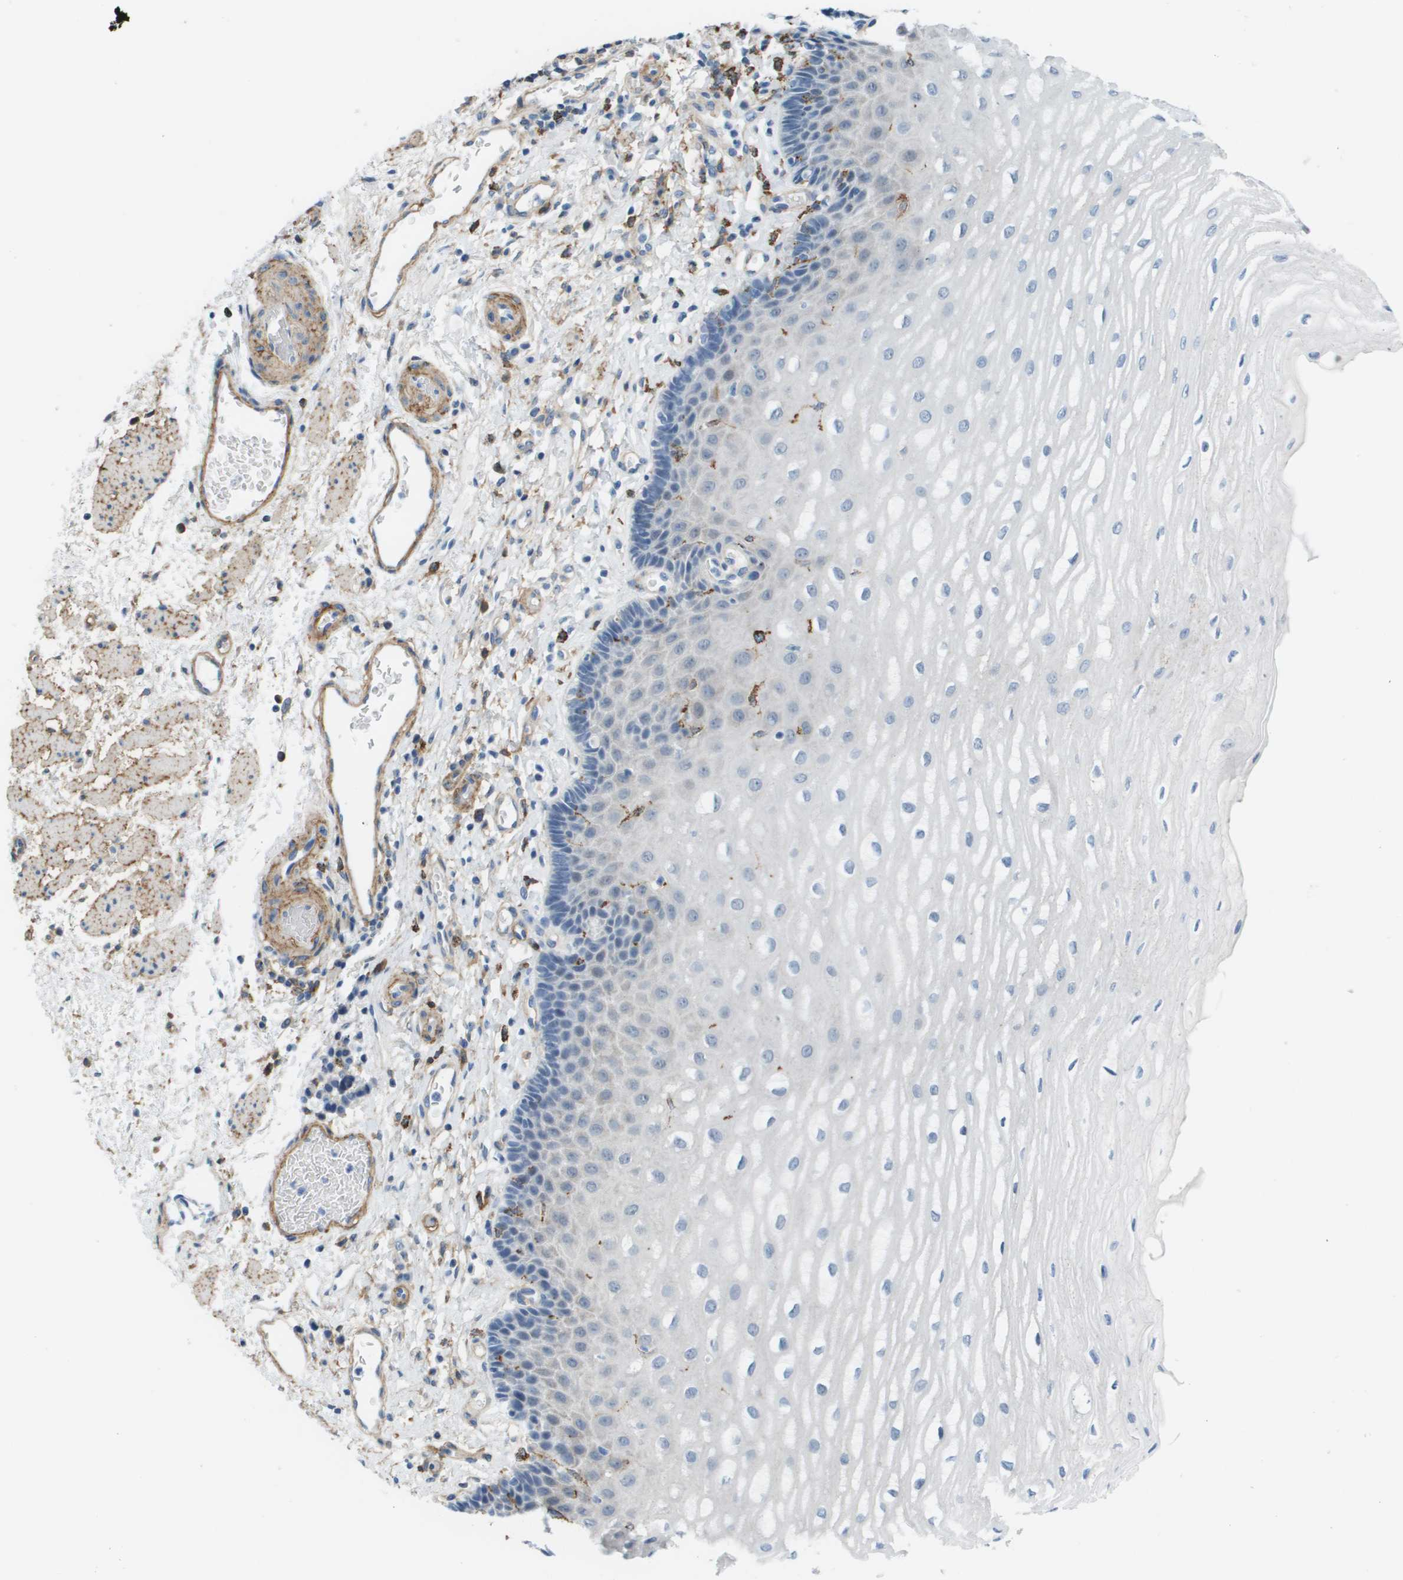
{"staining": {"intensity": "negative", "quantity": "none", "location": "none"}, "tissue": "esophagus", "cell_type": "Squamous epithelial cells", "image_type": "normal", "snomed": [{"axis": "morphology", "description": "Normal tissue, NOS"}, {"axis": "topography", "description": "Esophagus"}], "caption": "This is a histopathology image of IHC staining of unremarkable esophagus, which shows no expression in squamous epithelial cells.", "gene": "ZBTB43", "patient": {"sex": "male", "age": 54}}